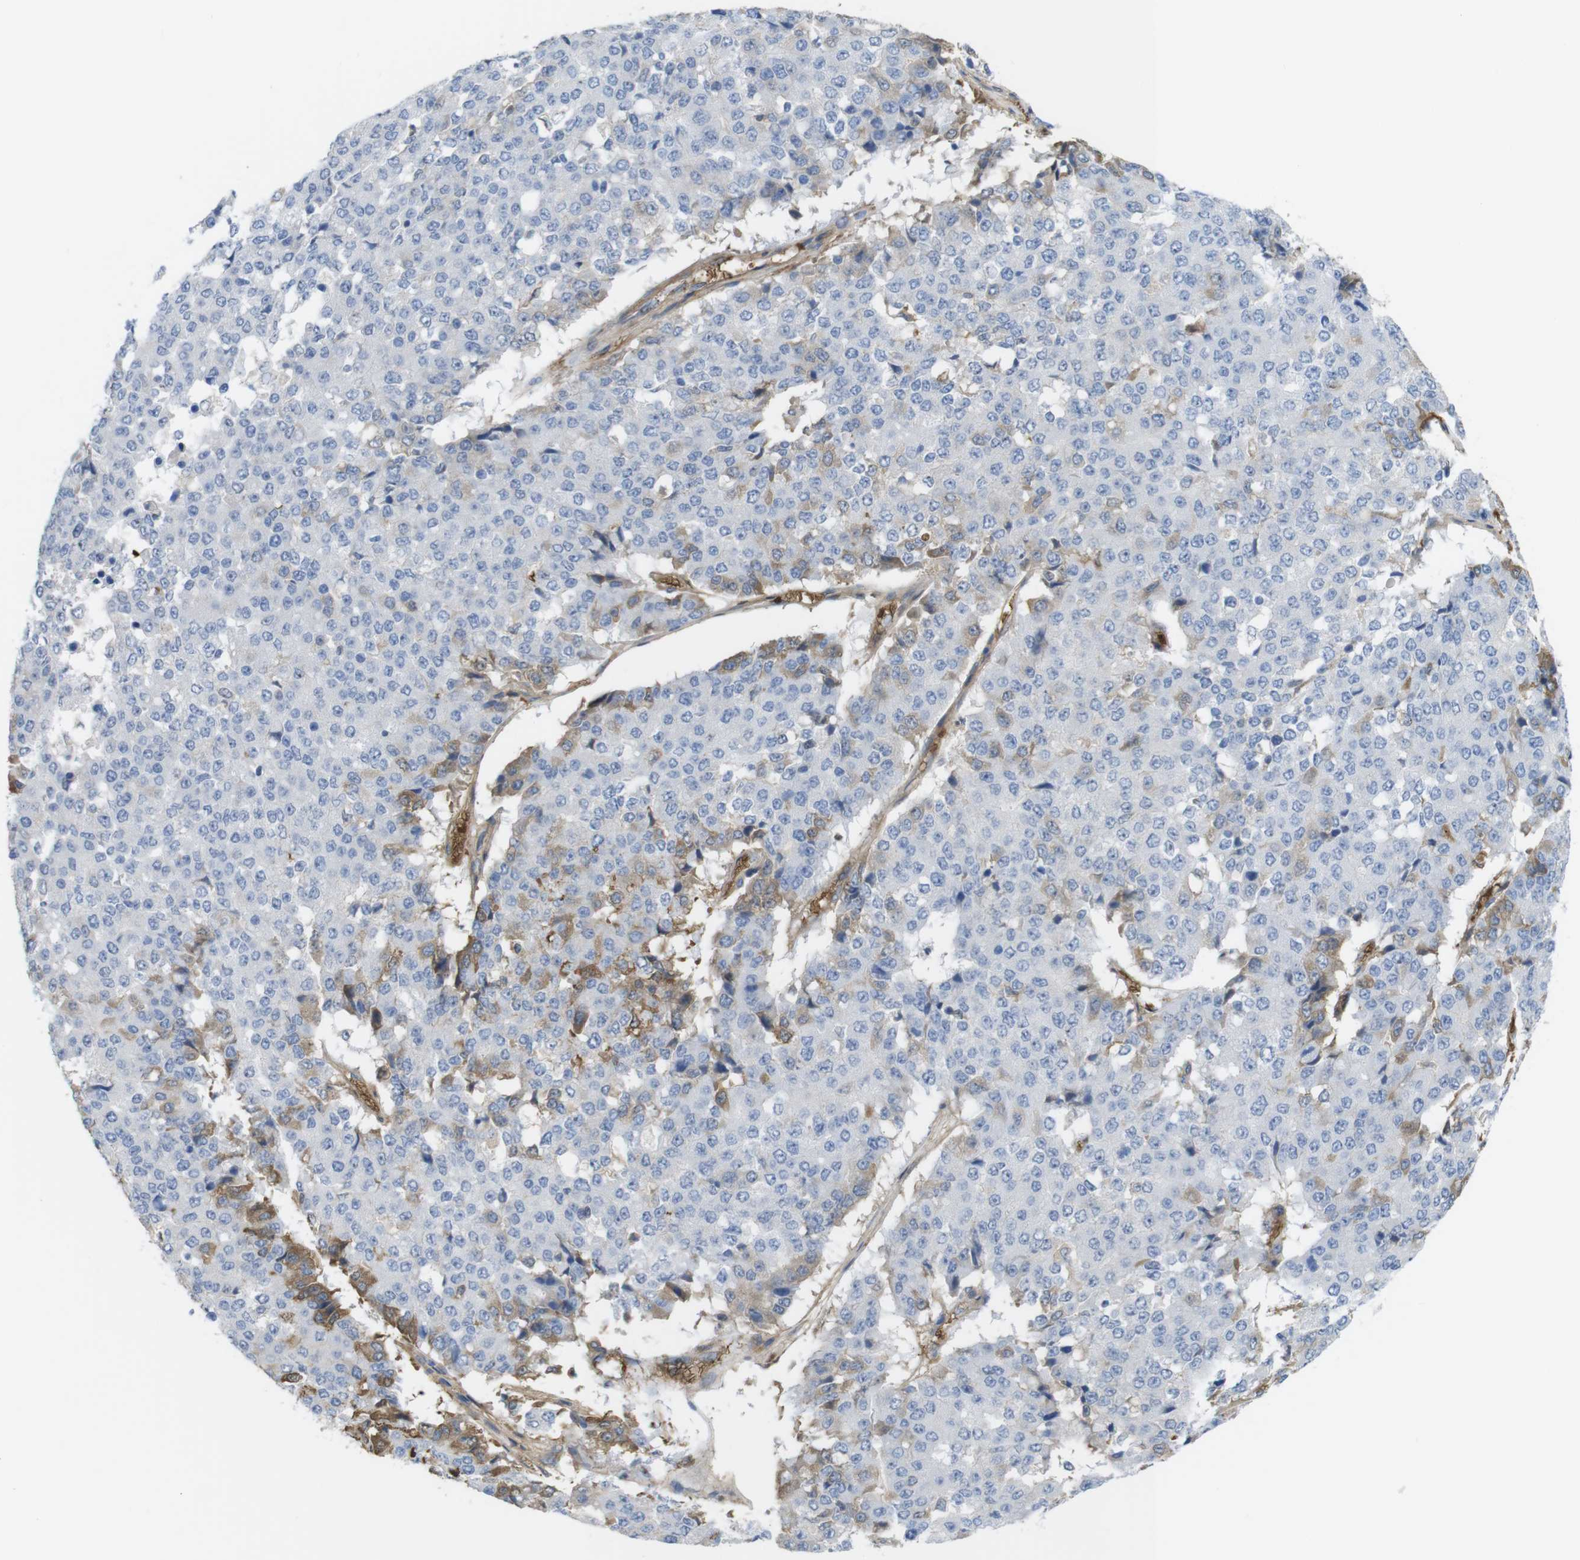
{"staining": {"intensity": "moderate", "quantity": "<25%", "location": "cytoplasmic/membranous"}, "tissue": "pancreatic cancer", "cell_type": "Tumor cells", "image_type": "cancer", "snomed": [{"axis": "morphology", "description": "Adenocarcinoma, NOS"}, {"axis": "topography", "description": "Pancreas"}], "caption": "Human adenocarcinoma (pancreatic) stained for a protein (brown) exhibits moderate cytoplasmic/membranous positive positivity in approximately <25% of tumor cells.", "gene": "CYBRD1", "patient": {"sex": "male", "age": 50}}